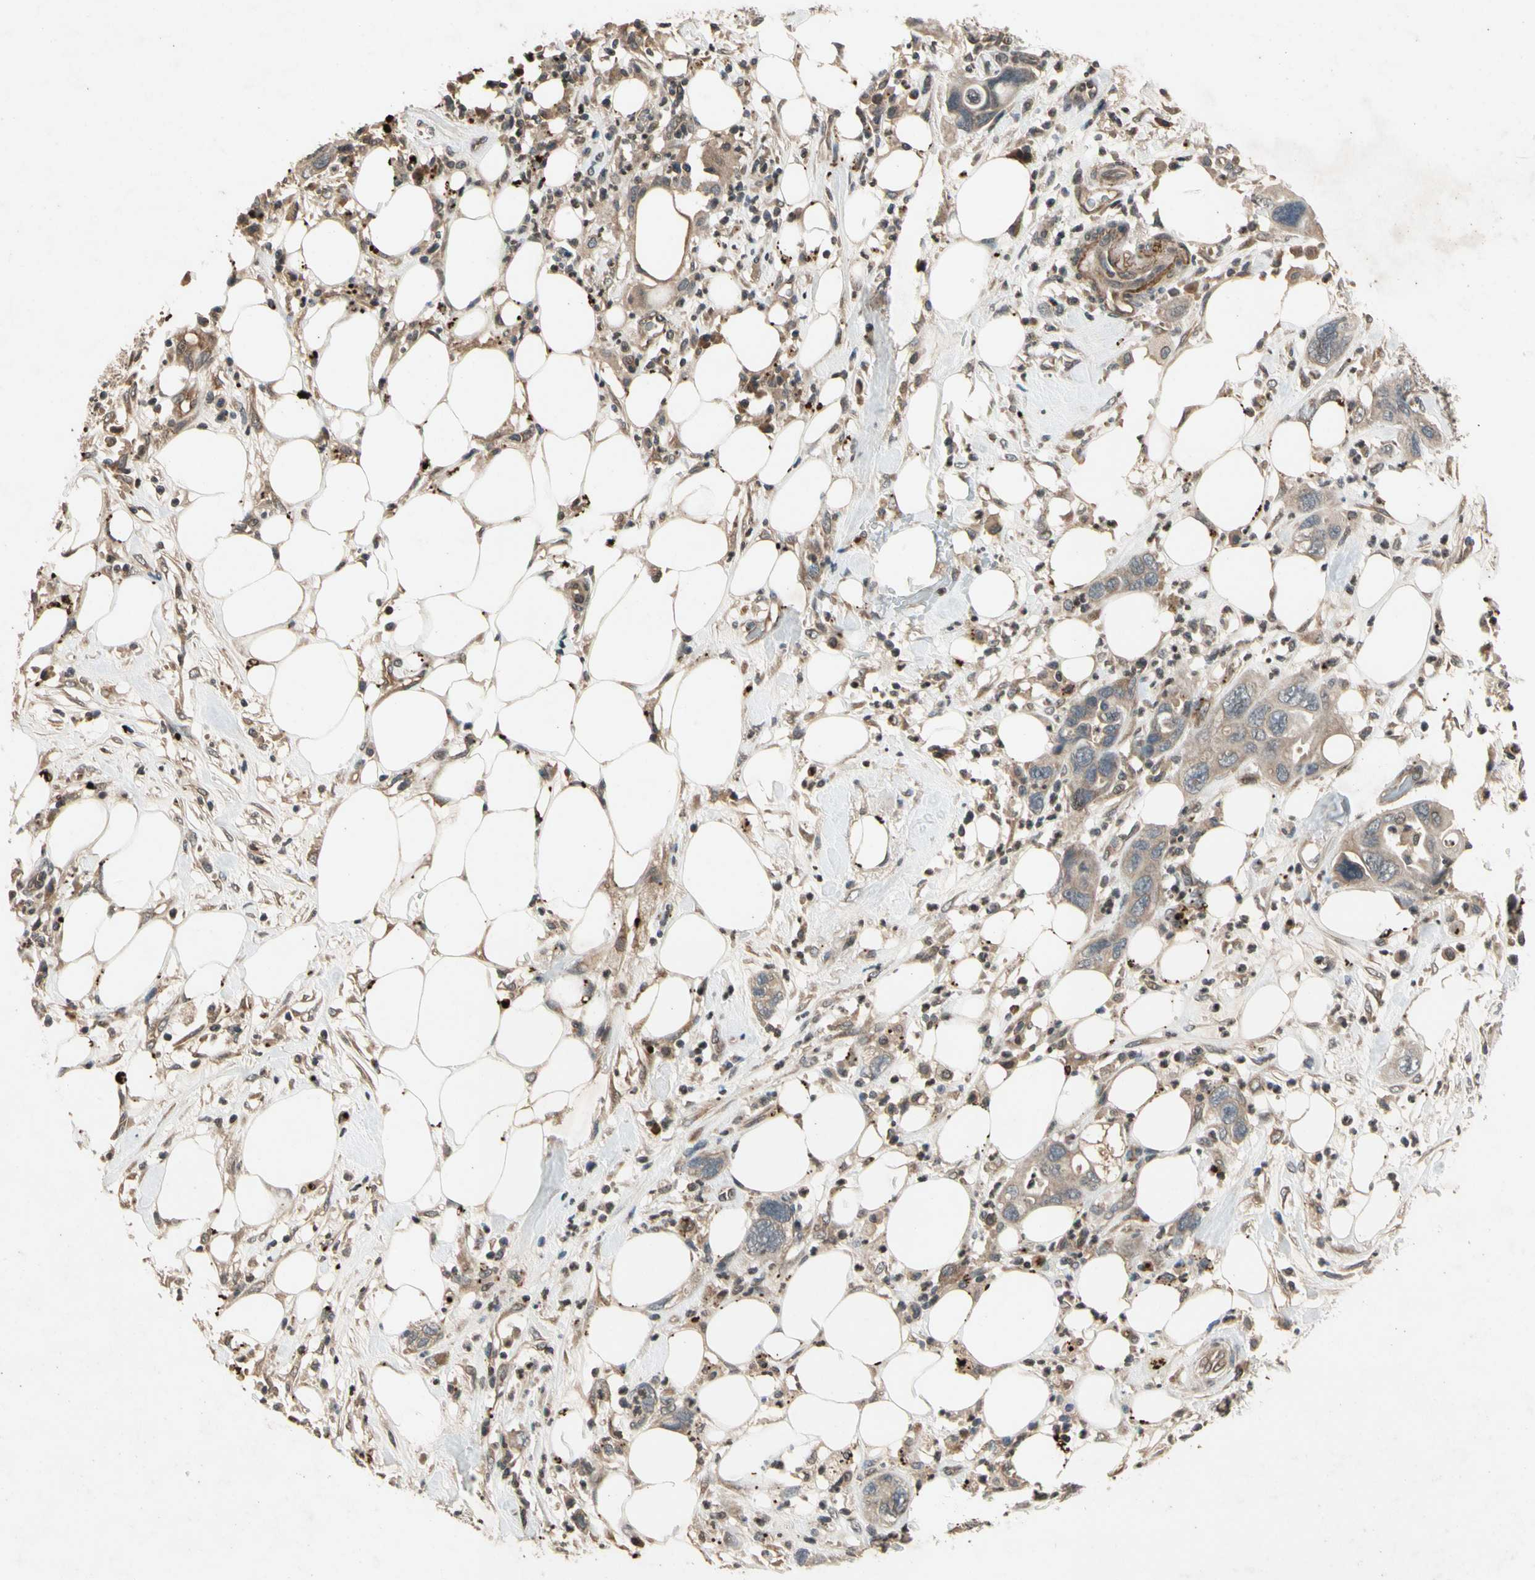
{"staining": {"intensity": "weak", "quantity": ">75%", "location": "cytoplasmic/membranous"}, "tissue": "pancreatic cancer", "cell_type": "Tumor cells", "image_type": "cancer", "snomed": [{"axis": "morphology", "description": "Adenocarcinoma, NOS"}, {"axis": "topography", "description": "Pancreas"}], "caption": "This photomicrograph displays immunohistochemistry (IHC) staining of human adenocarcinoma (pancreatic), with low weak cytoplasmic/membranous expression in about >75% of tumor cells.", "gene": "DPY19L3", "patient": {"sex": "female", "age": 71}}